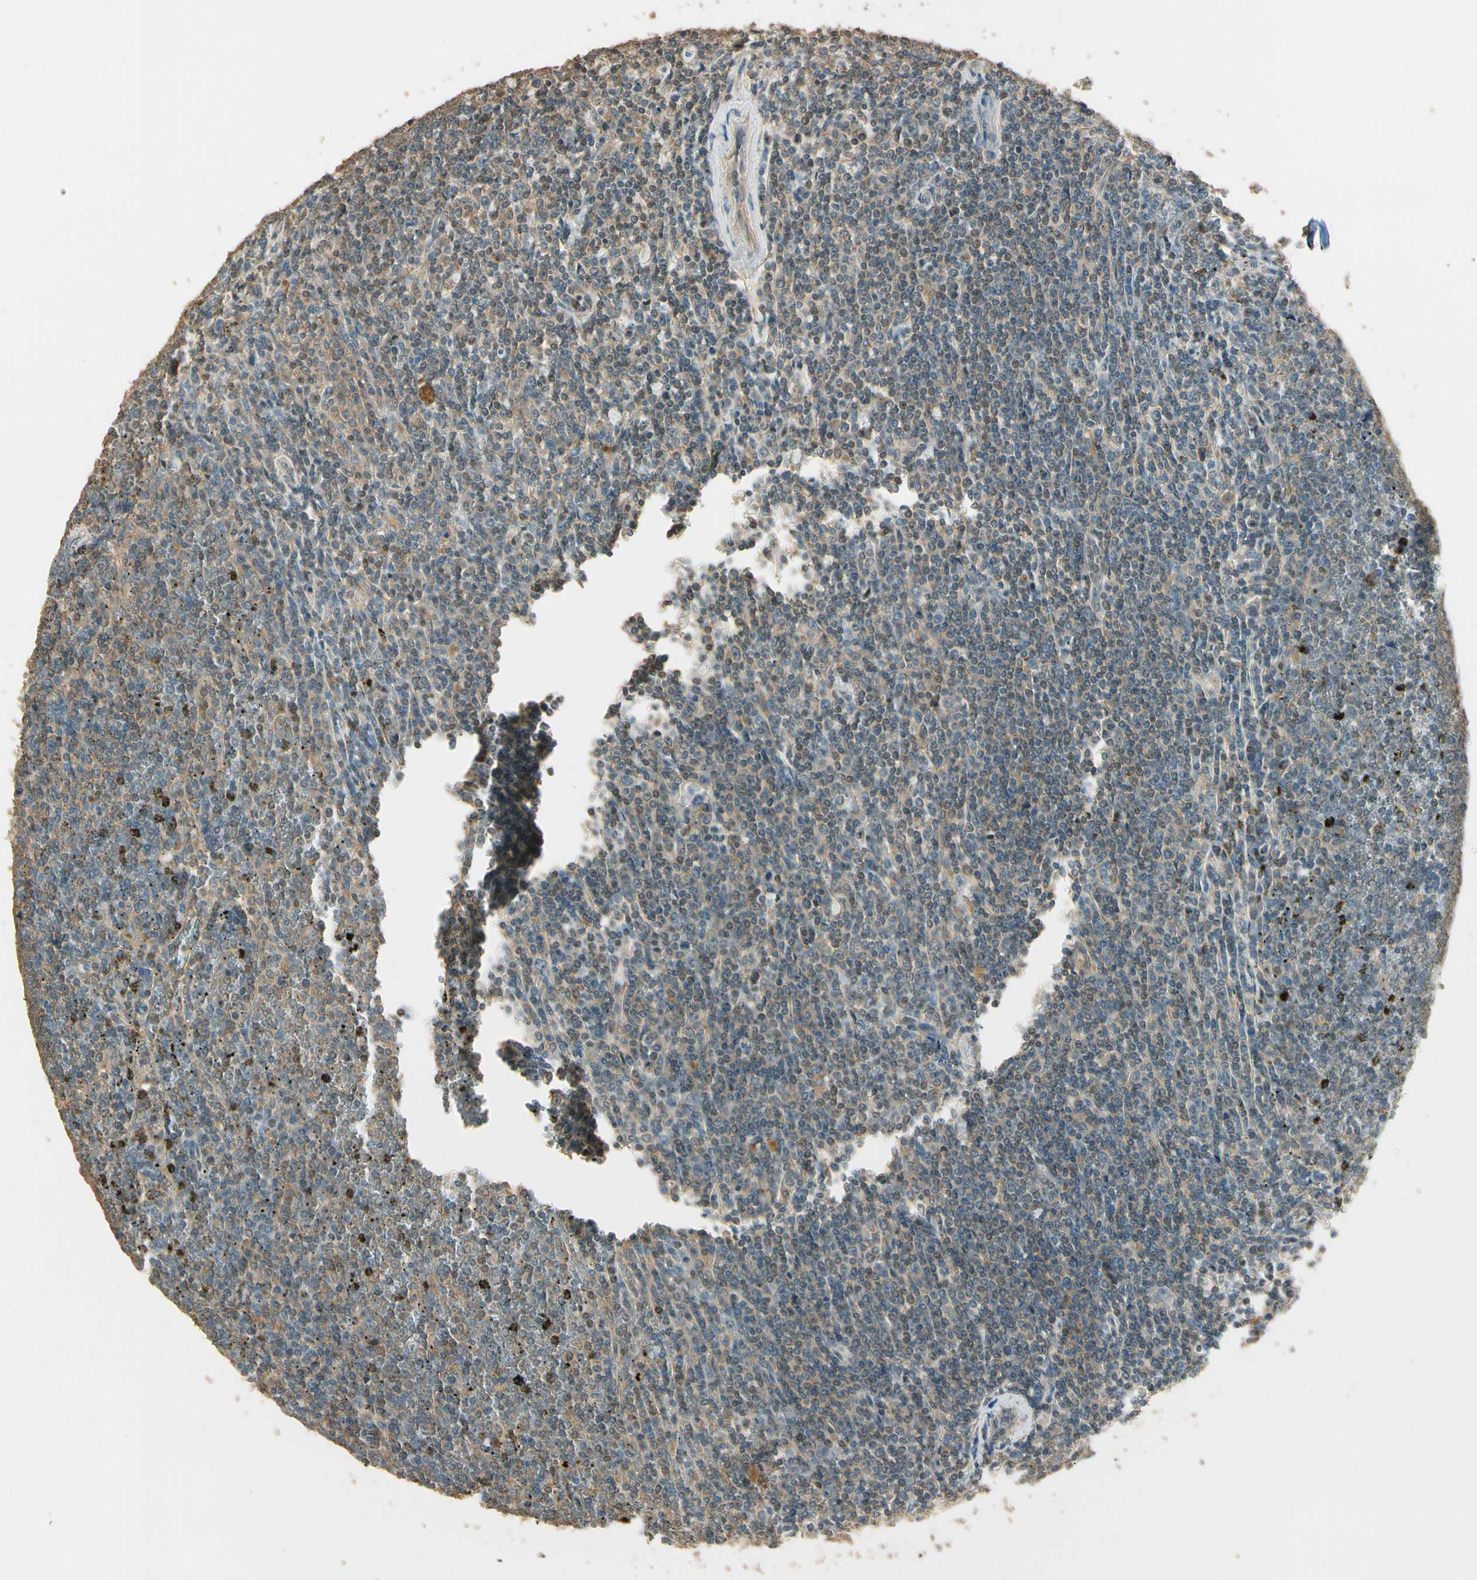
{"staining": {"intensity": "weak", "quantity": "25%-75%", "location": "cytoplasmic/membranous"}, "tissue": "lymphoma", "cell_type": "Tumor cells", "image_type": "cancer", "snomed": [{"axis": "morphology", "description": "Malignant lymphoma, non-Hodgkin's type, Low grade"}, {"axis": "topography", "description": "Spleen"}], "caption": "Brown immunohistochemical staining in malignant lymphoma, non-Hodgkin's type (low-grade) shows weak cytoplasmic/membranous positivity in about 25%-75% of tumor cells.", "gene": "PLXNA1", "patient": {"sex": "female", "age": 19}}